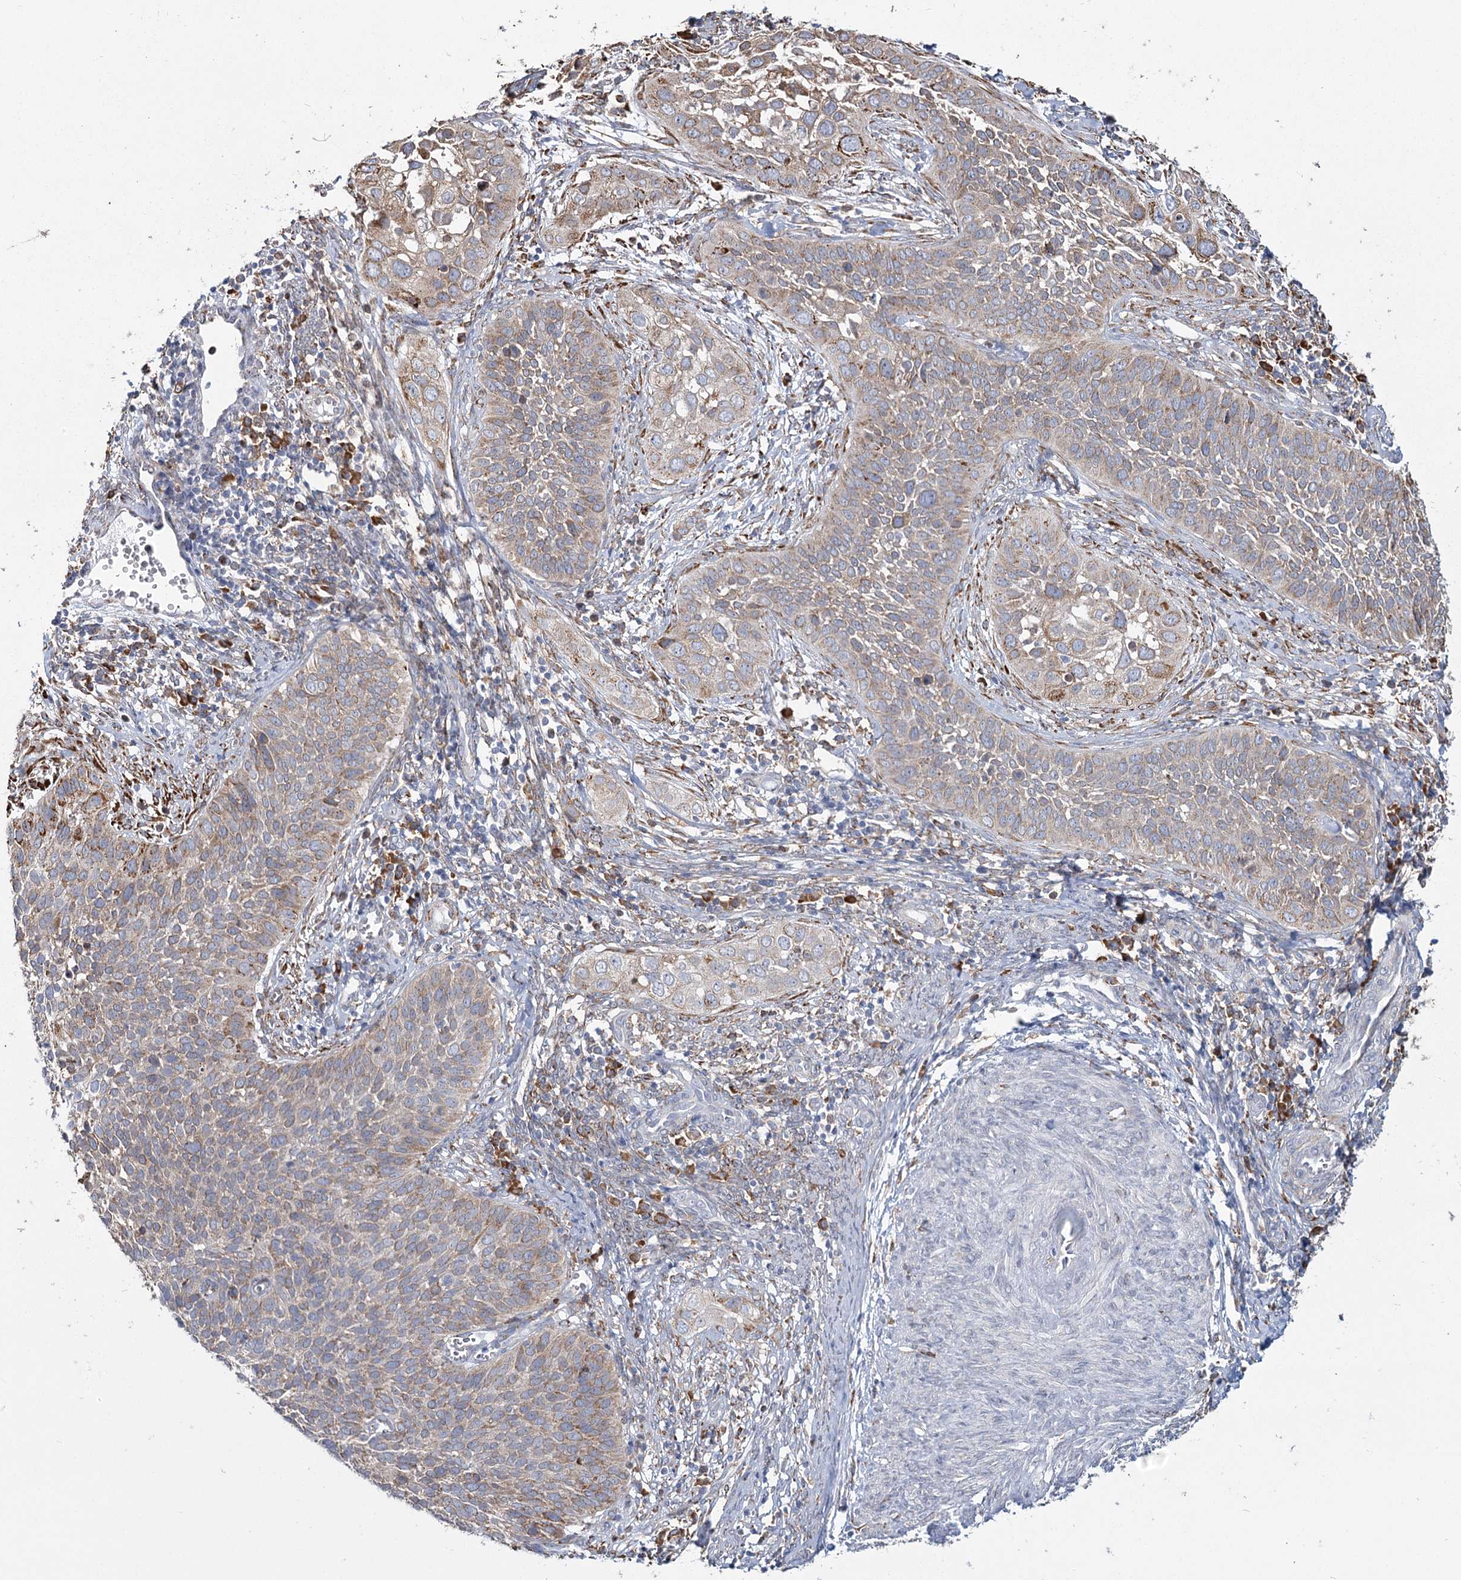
{"staining": {"intensity": "weak", "quantity": ">75%", "location": "cytoplasmic/membranous"}, "tissue": "cervical cancer", "cell_type": "Tumor cells", "image_type": "cancer", "snomed": [{"axis": "morphology", "description": "Squamous cell carcinoma, NOS"}, {"axis": "topography", "description": "Cervix"}], "caption": "A photomicrograph of squamous cell carcinoma (cervical) stained for a protein exhibits weak cytoplasmic/membranous brown staining in tumor cells. (DAB IHC with brightfield microscopy, high magnification).", "gene": "ZCCHC9", "patient": {"sex": "female", "age": 34}}